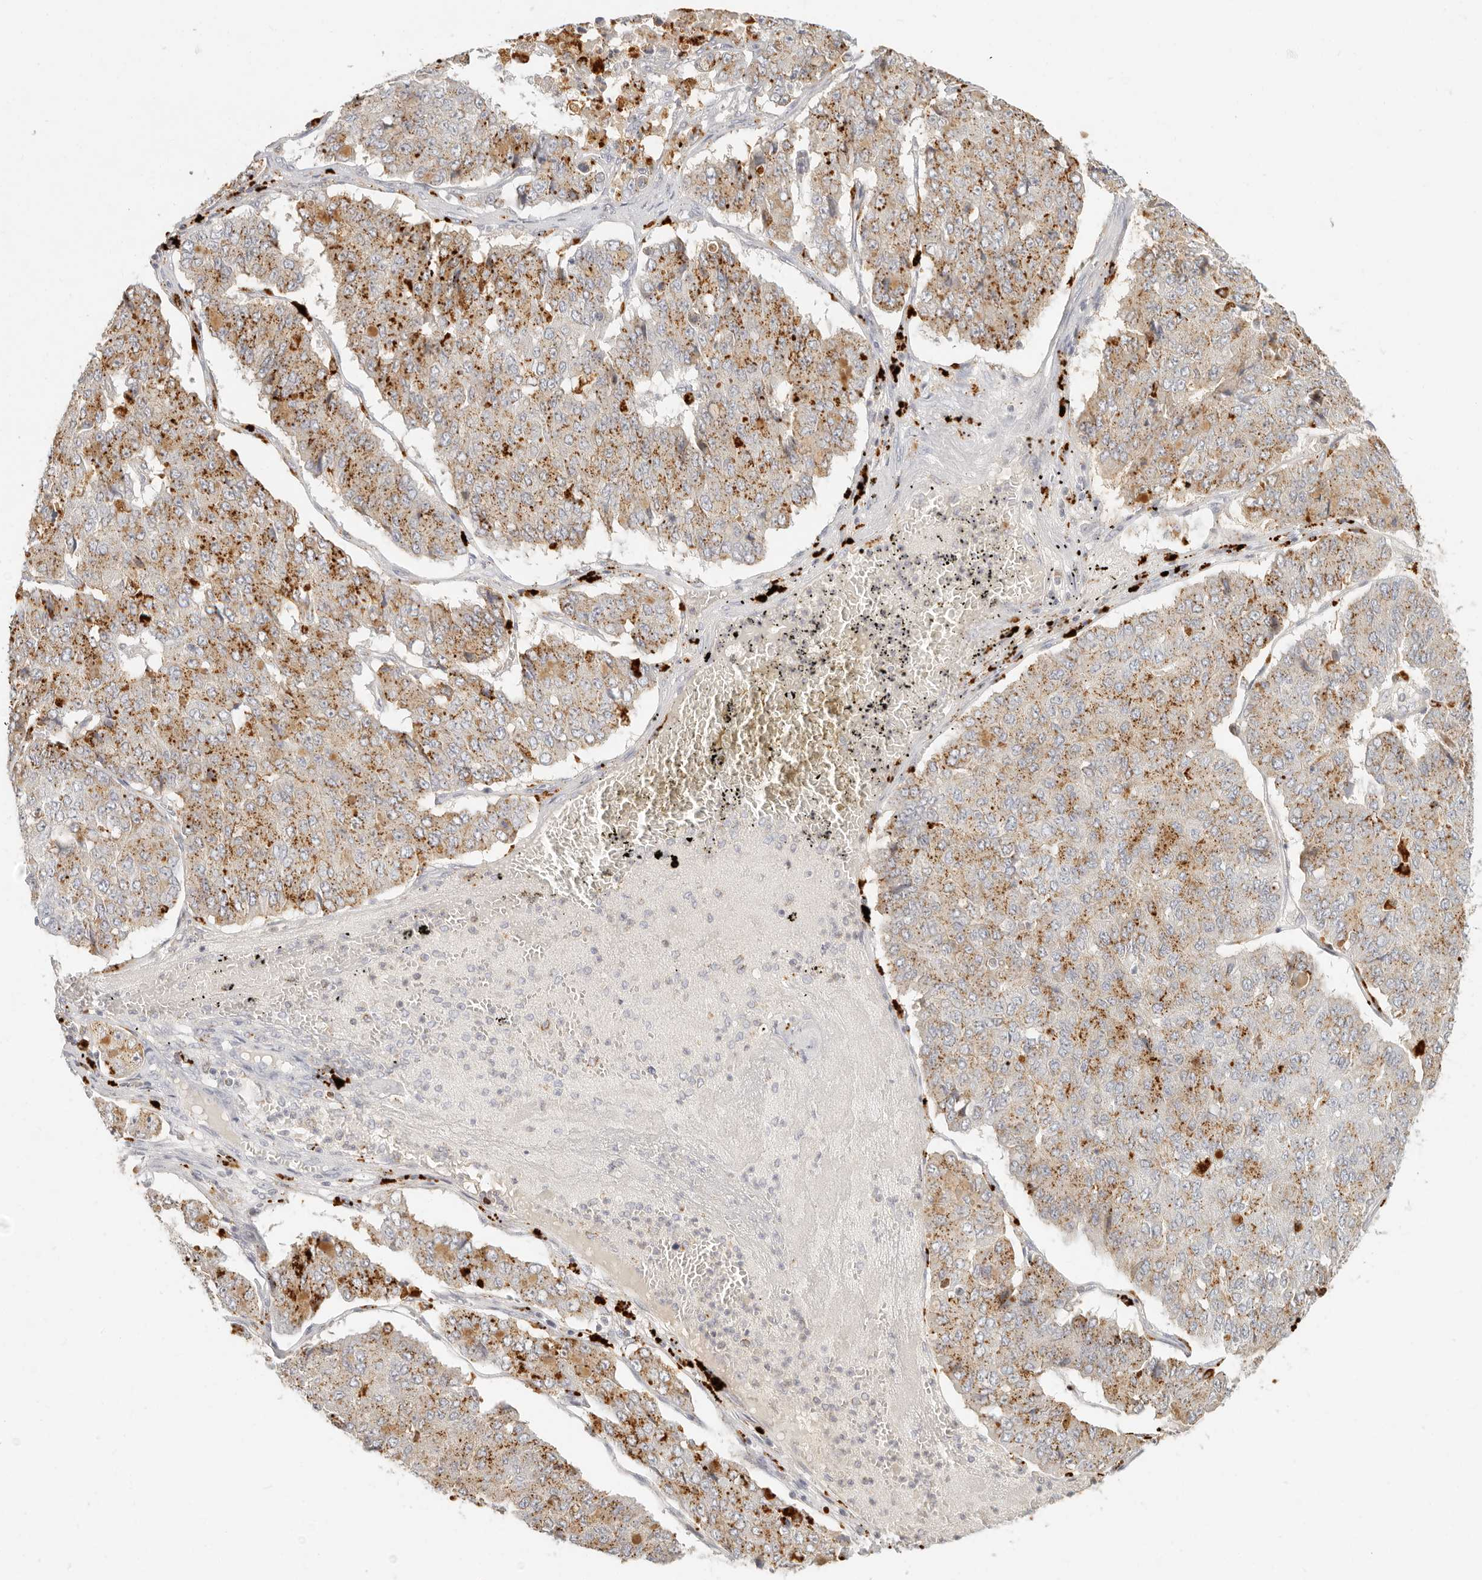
{"staining": {"intensity": "moderate", "quantity": ">75%", "location": "cytoplasmic/membranous"}, "tissue": "pancreatic cancer", "cell_type": "Tumor cells", "image_type": "cancer", "snomed": [{"axis": "morphology", "description": "Adenocarcinoma, NOS"}, {"axis": "topography", "description": "Pancreas"}], "caption": "This is a photomicrograph of immunohistochemistry staining of pancreatic cancer, which shows moderate staining in the cytoplasmic/membranous of tumor cells.", "gene": "RNASET2", "patient": {"sex": "male", "age": 50}}